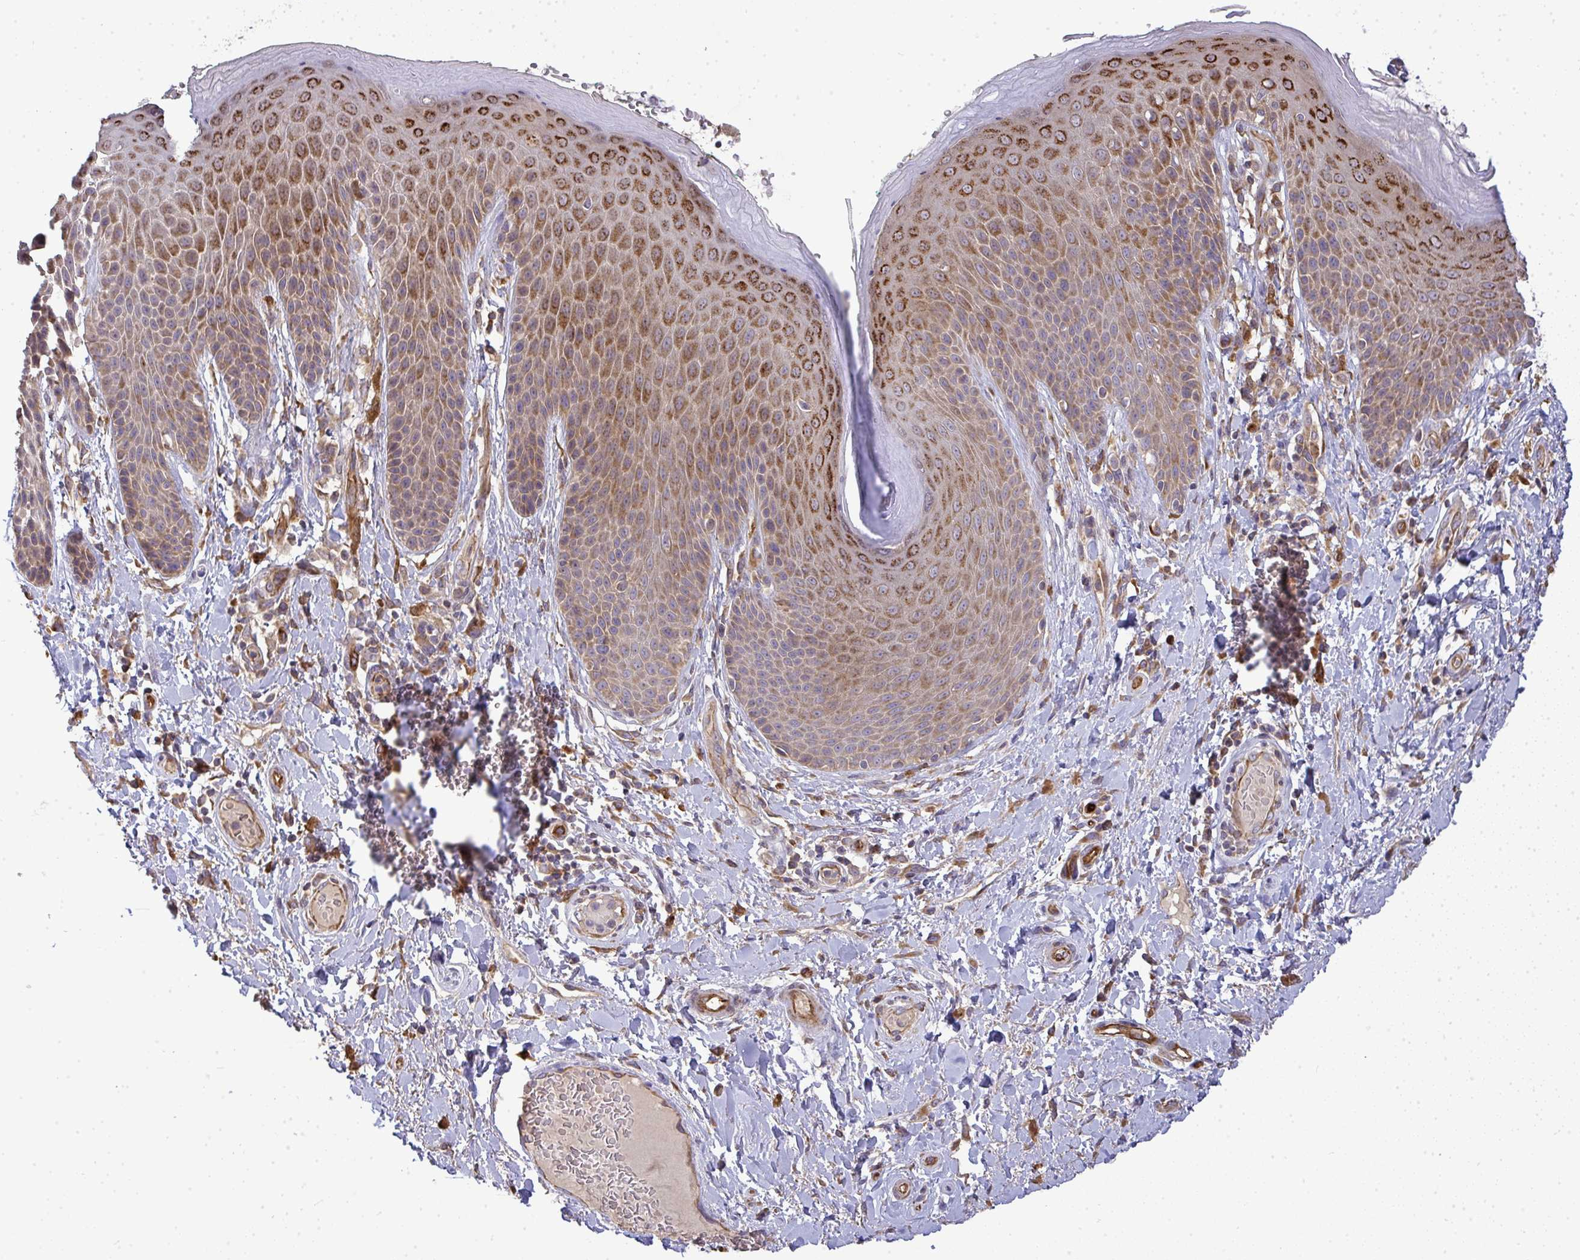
{"staining": {"intensity": "moderate", "quantity": ">75%", "location": "cytoplasmic/membranous"}, "tissue": "skin", "cell_type": "Epidermal cells", "image_type": "normal", "snomed": [{"axis": "morphology", "description": "Normal tissue, NOS"}, {"axis": "topography", "description": "Anal"}, {"axis": "topography", "description": "Peripheral nerve tissue"}], "caption": "Immunohistochemical staining of unremarkable human skin reveals >75% levels of moderate cytoplasmic/membranous protein expression in about >75% of epidermal cells. (IHC, brightfield microscopy, high magnification).", "gene": "B4GALT6", "patient": {"sex": "male", "age": 51}}